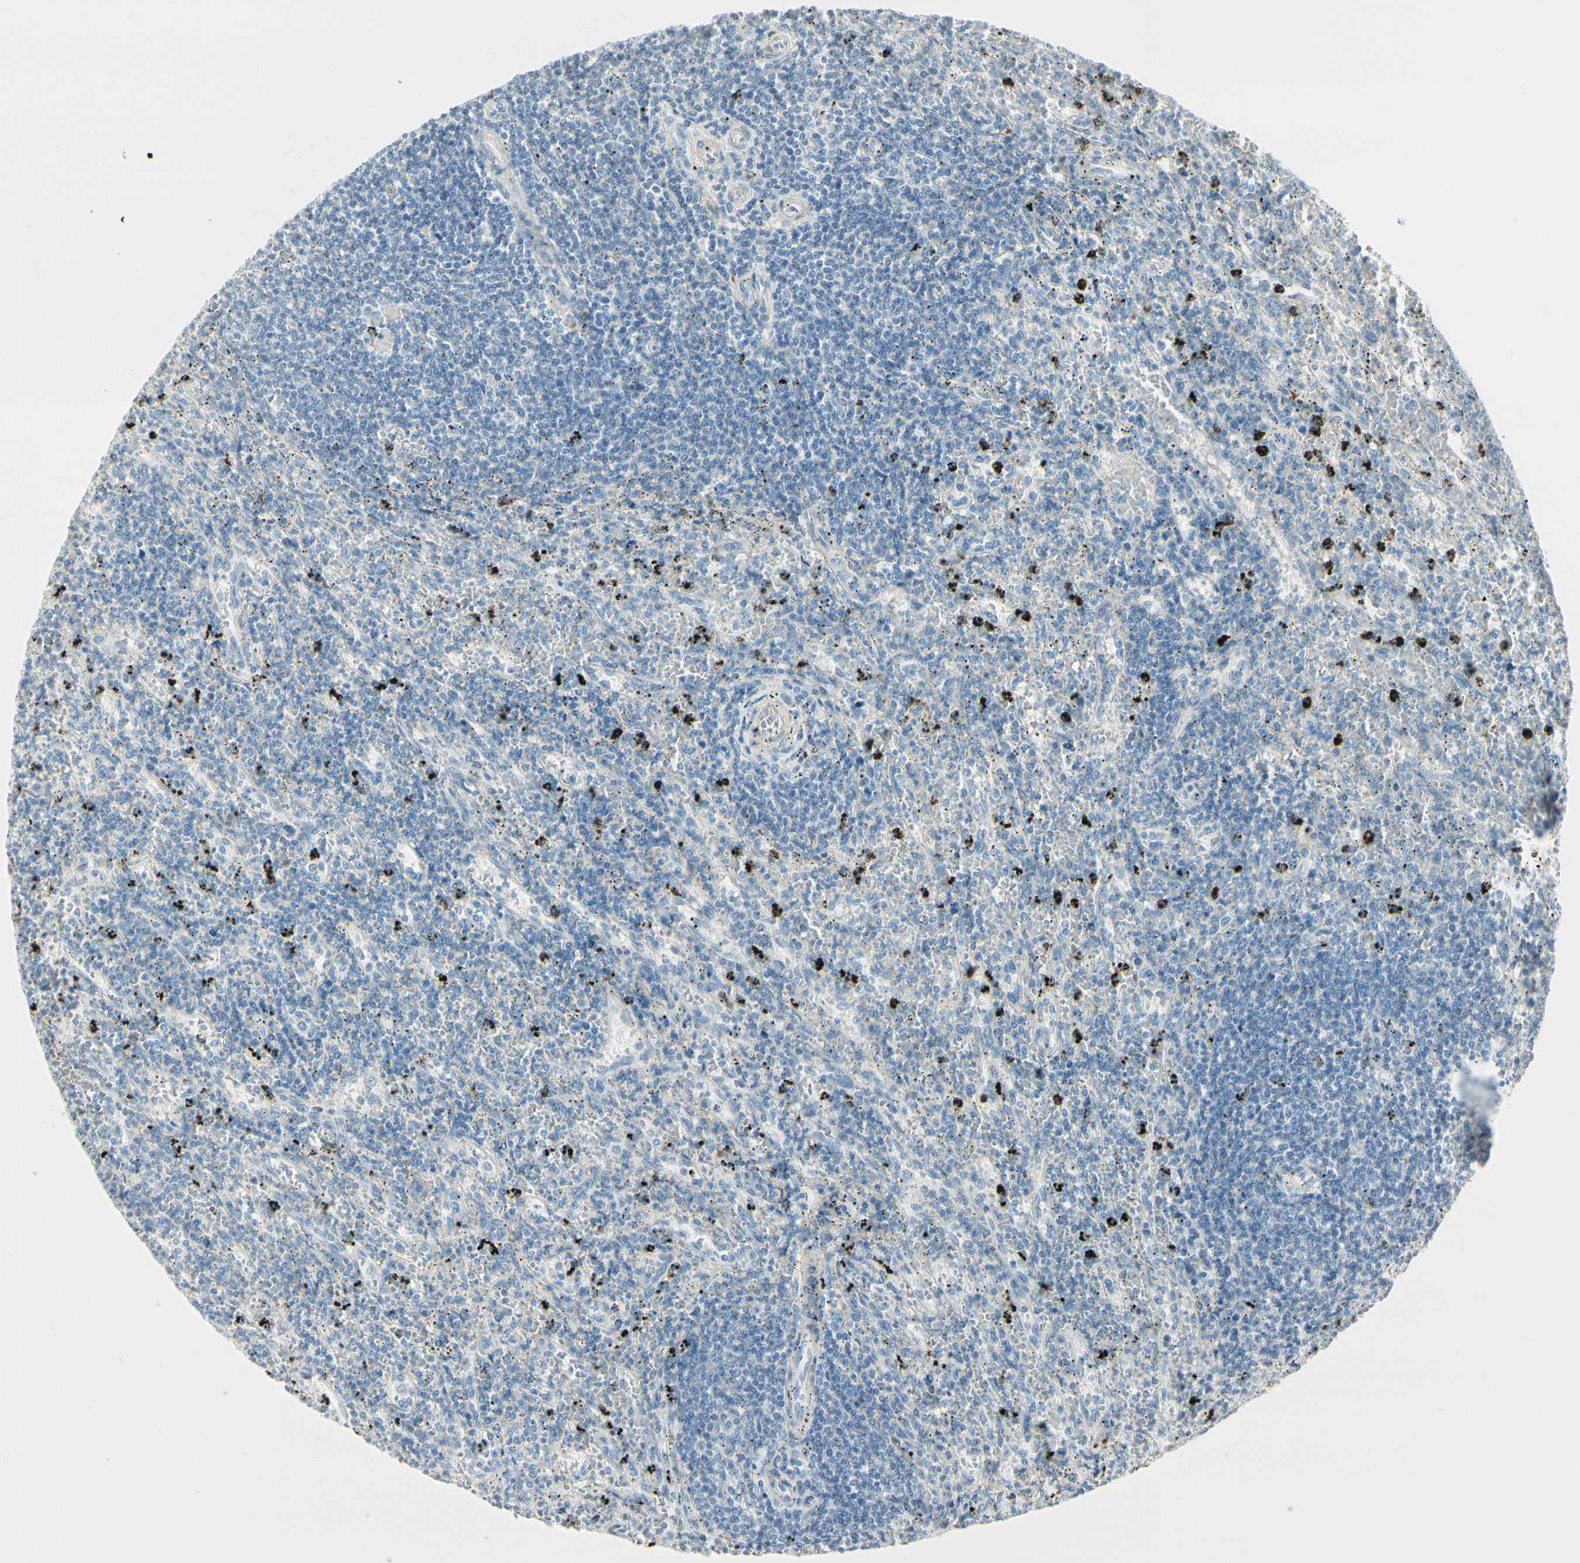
{"staining": {"intensity": "negative", "quantity": "none", "location": "none"}, "tissue": "lymphoma", "cell_type": "Tumor cells", "image_type": "cancer", "snomed": [{"axis": "morphology", "description": "Malignant lymphoma, non-Hodgkin's type, Low grade"}, {"axis": "topography", "description": "Spleen"}], "caption": "Tumor cells are negative for protein expression in human low-grade malignant lymphoma, non-Hodgkin's type.", "gene": "CDHR5", "patient": {"sex": "male", "age": 76}}